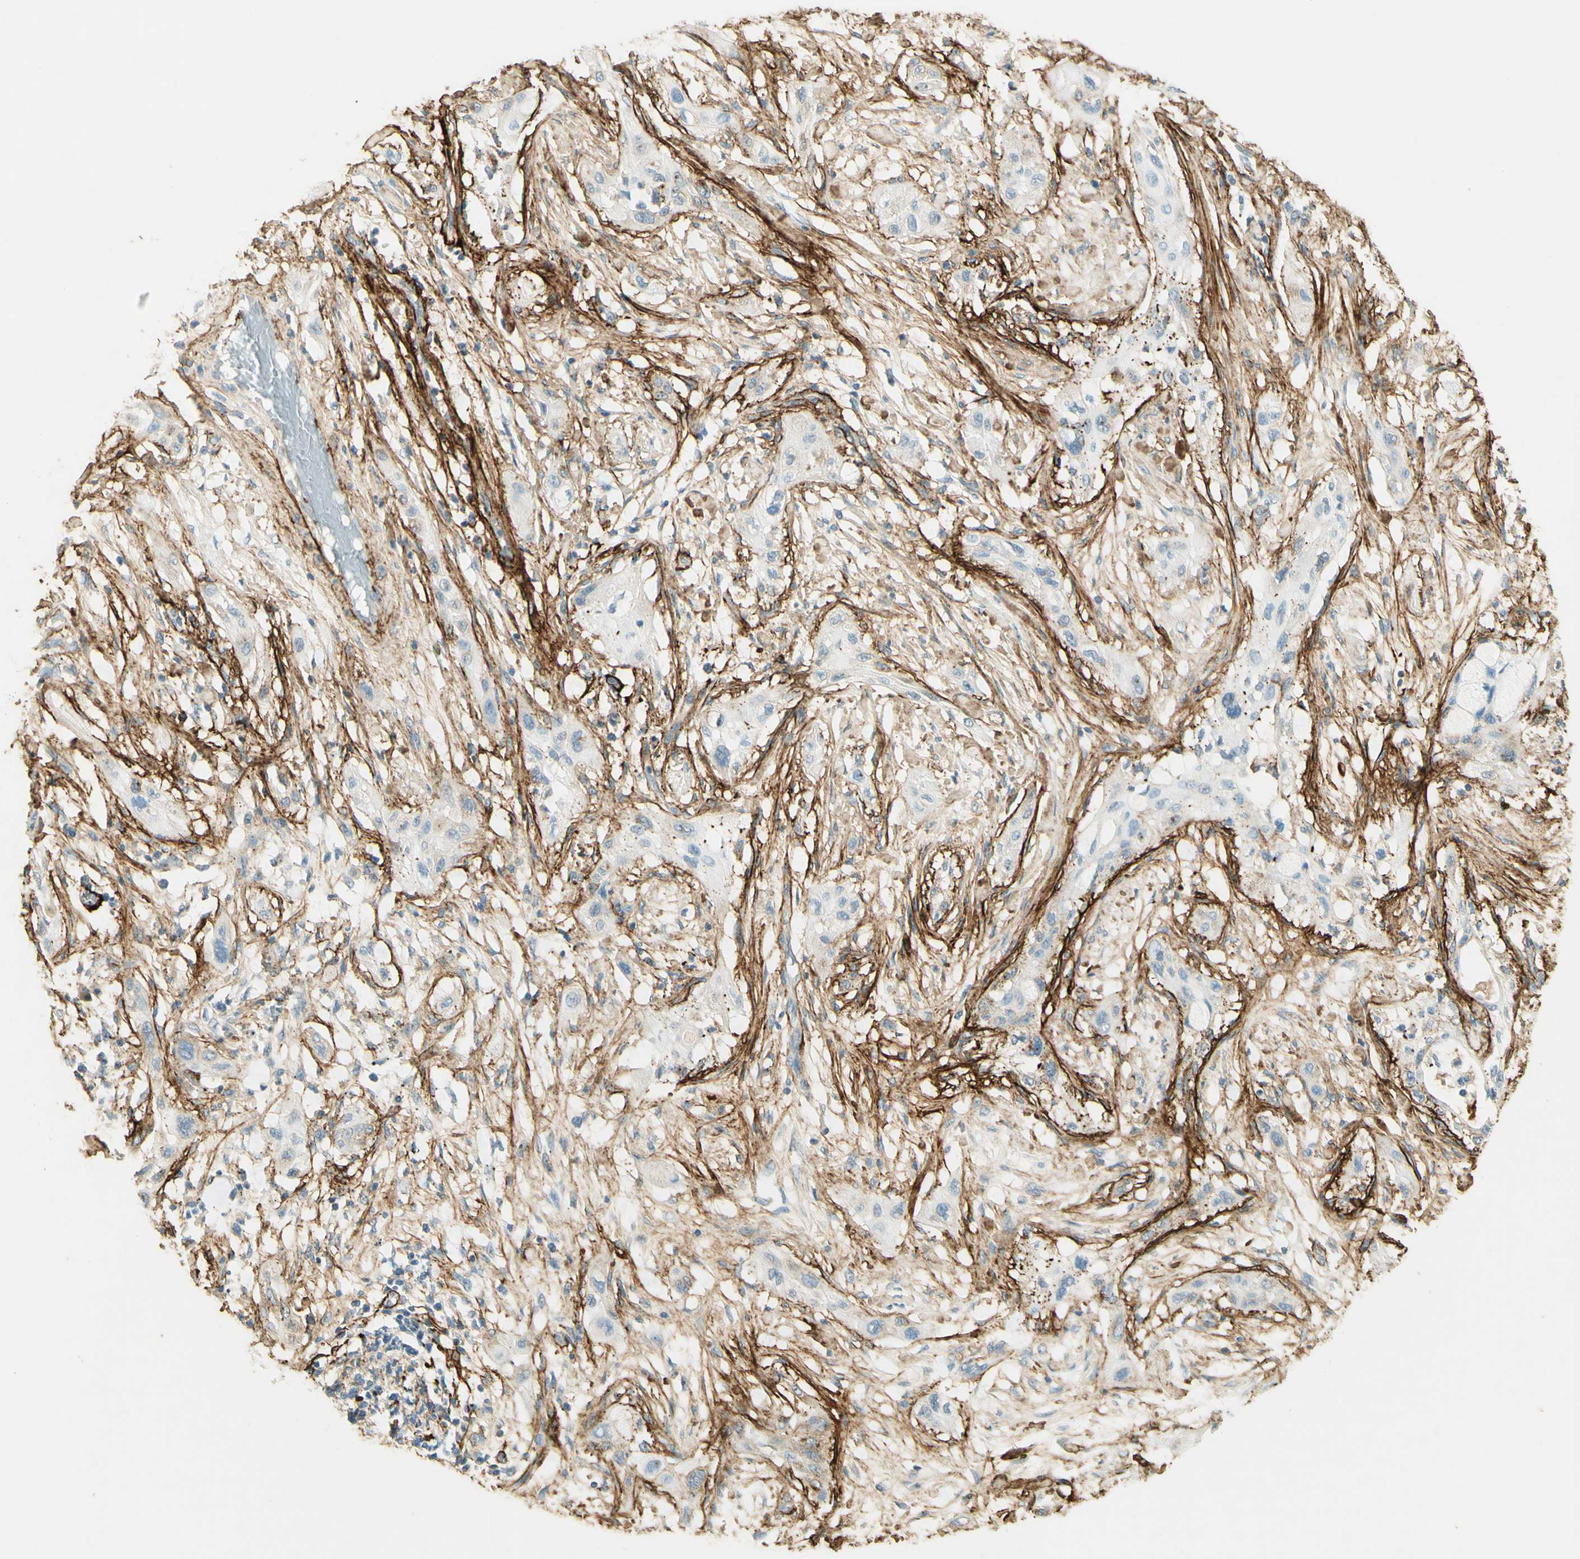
{"staining": {"intensity": "negative", "quantity": "none", "location": "none"}, "tissue": "lung cancer", "cell_type": "Tumor cells", "image_type": "cancer", "snomed": [{"axis": "morphology", "description": "Squamous cell carcinoma, NOS"}, {"axis": "topography", "description": "Lung"}], "caption": "Immunohistochemistry photomicrograph of lung squamous cell carcinoma stained for a protein (brown), which exhibits no staining in tumor cells.", "gene": "TNN", "patient": {"sex": "female", "age": 47}}